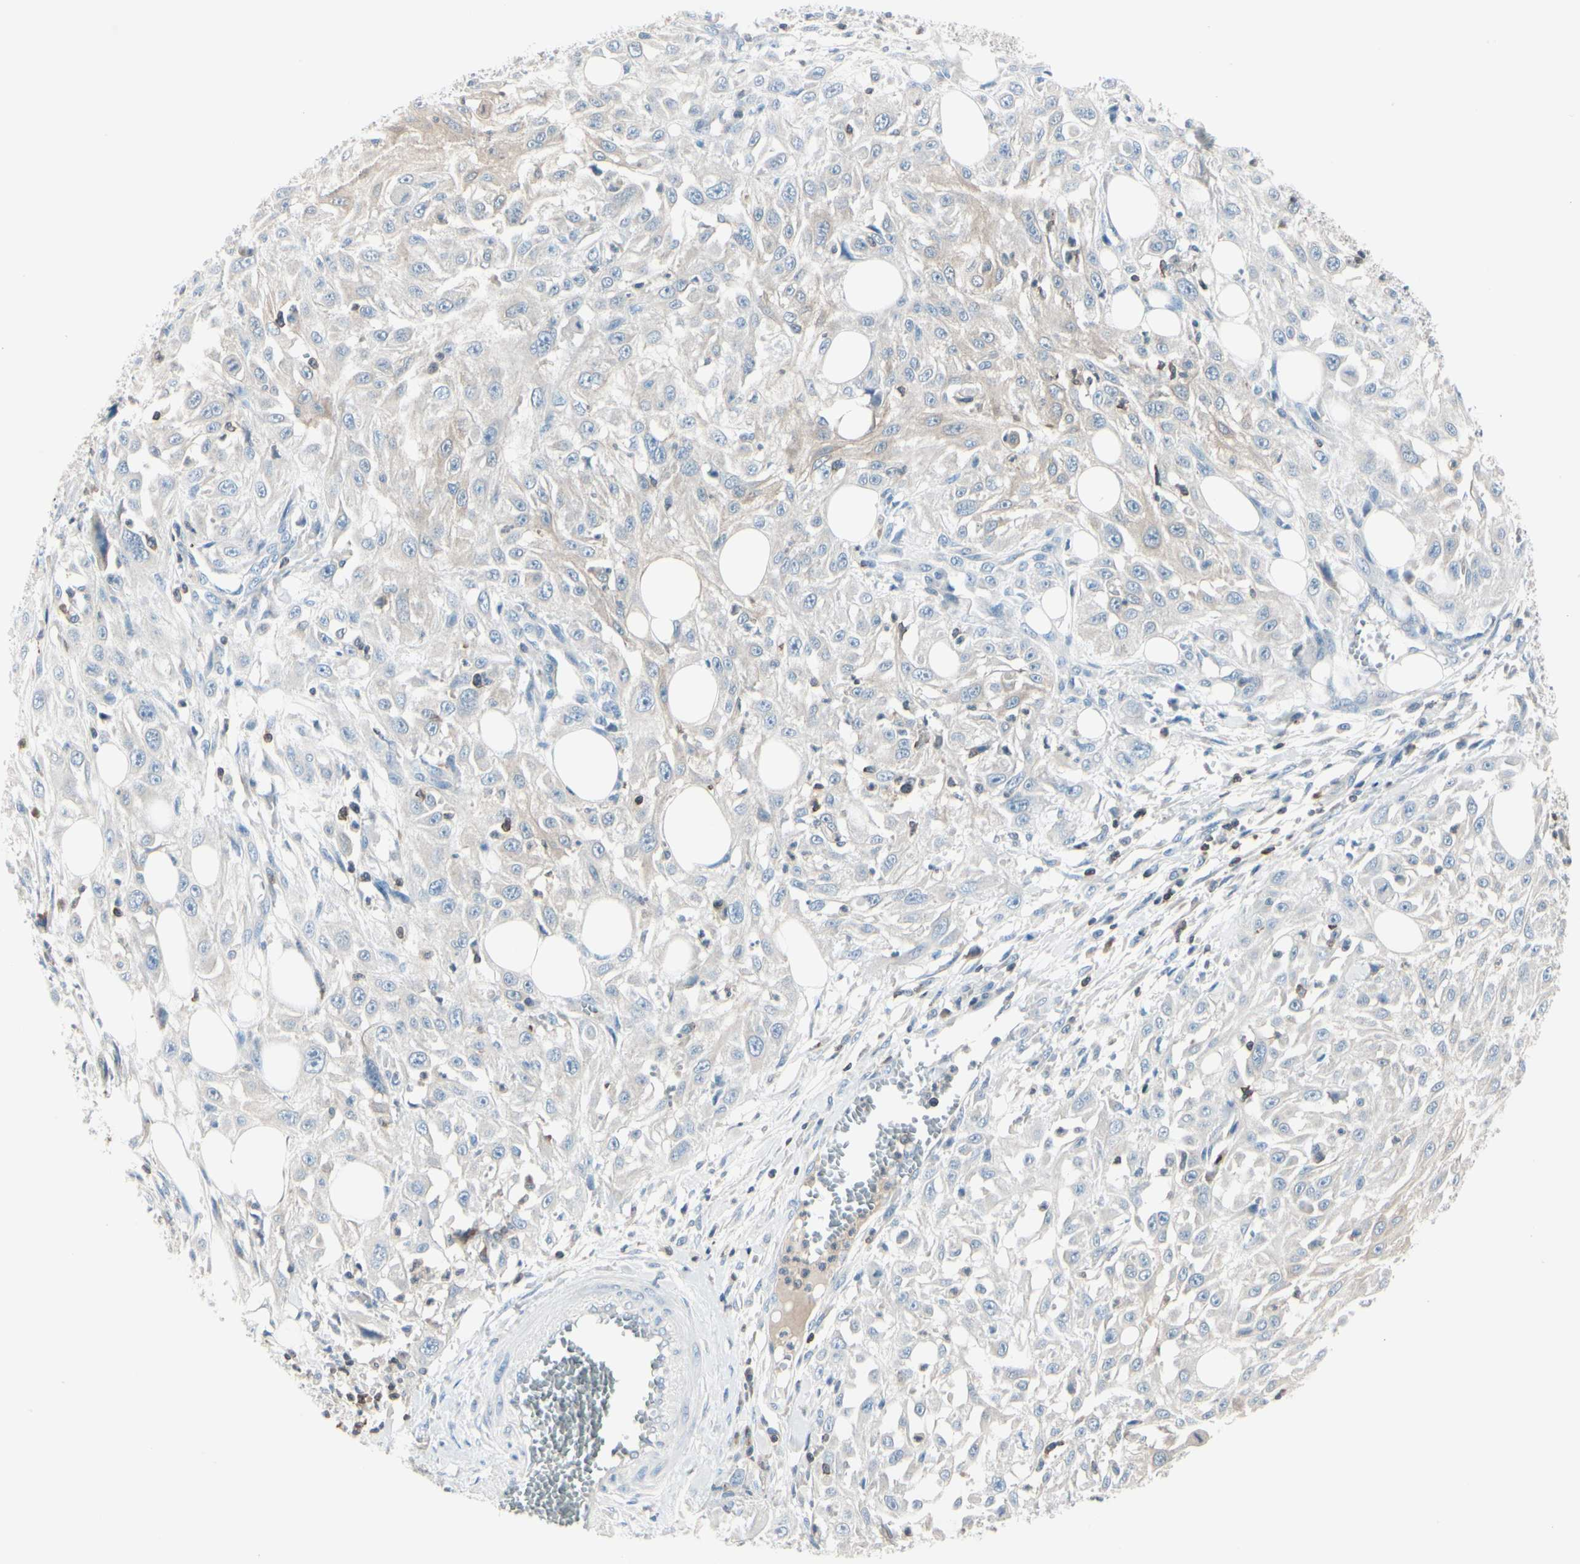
{"staining": {"intensity": "weak", "quantity": "<25%", "location": "cytoplasmic/membranous"}, "tissue": "skin cancer", "cell_type": "Tumor cells", "image_type": "cancer", "snomed": [{"axis": "morphology", "description": "Squamous cell carcinoma, NOS"}, {"axis": "topography", "description": "Skin"}], "caption": "This is an IHC micrograph of human skin cancer (squamous cell carcinoma). There is no staining in tumor cells.", "gene": "SLC9A3R1", "patient": {"sex": "male", "age": 75}}